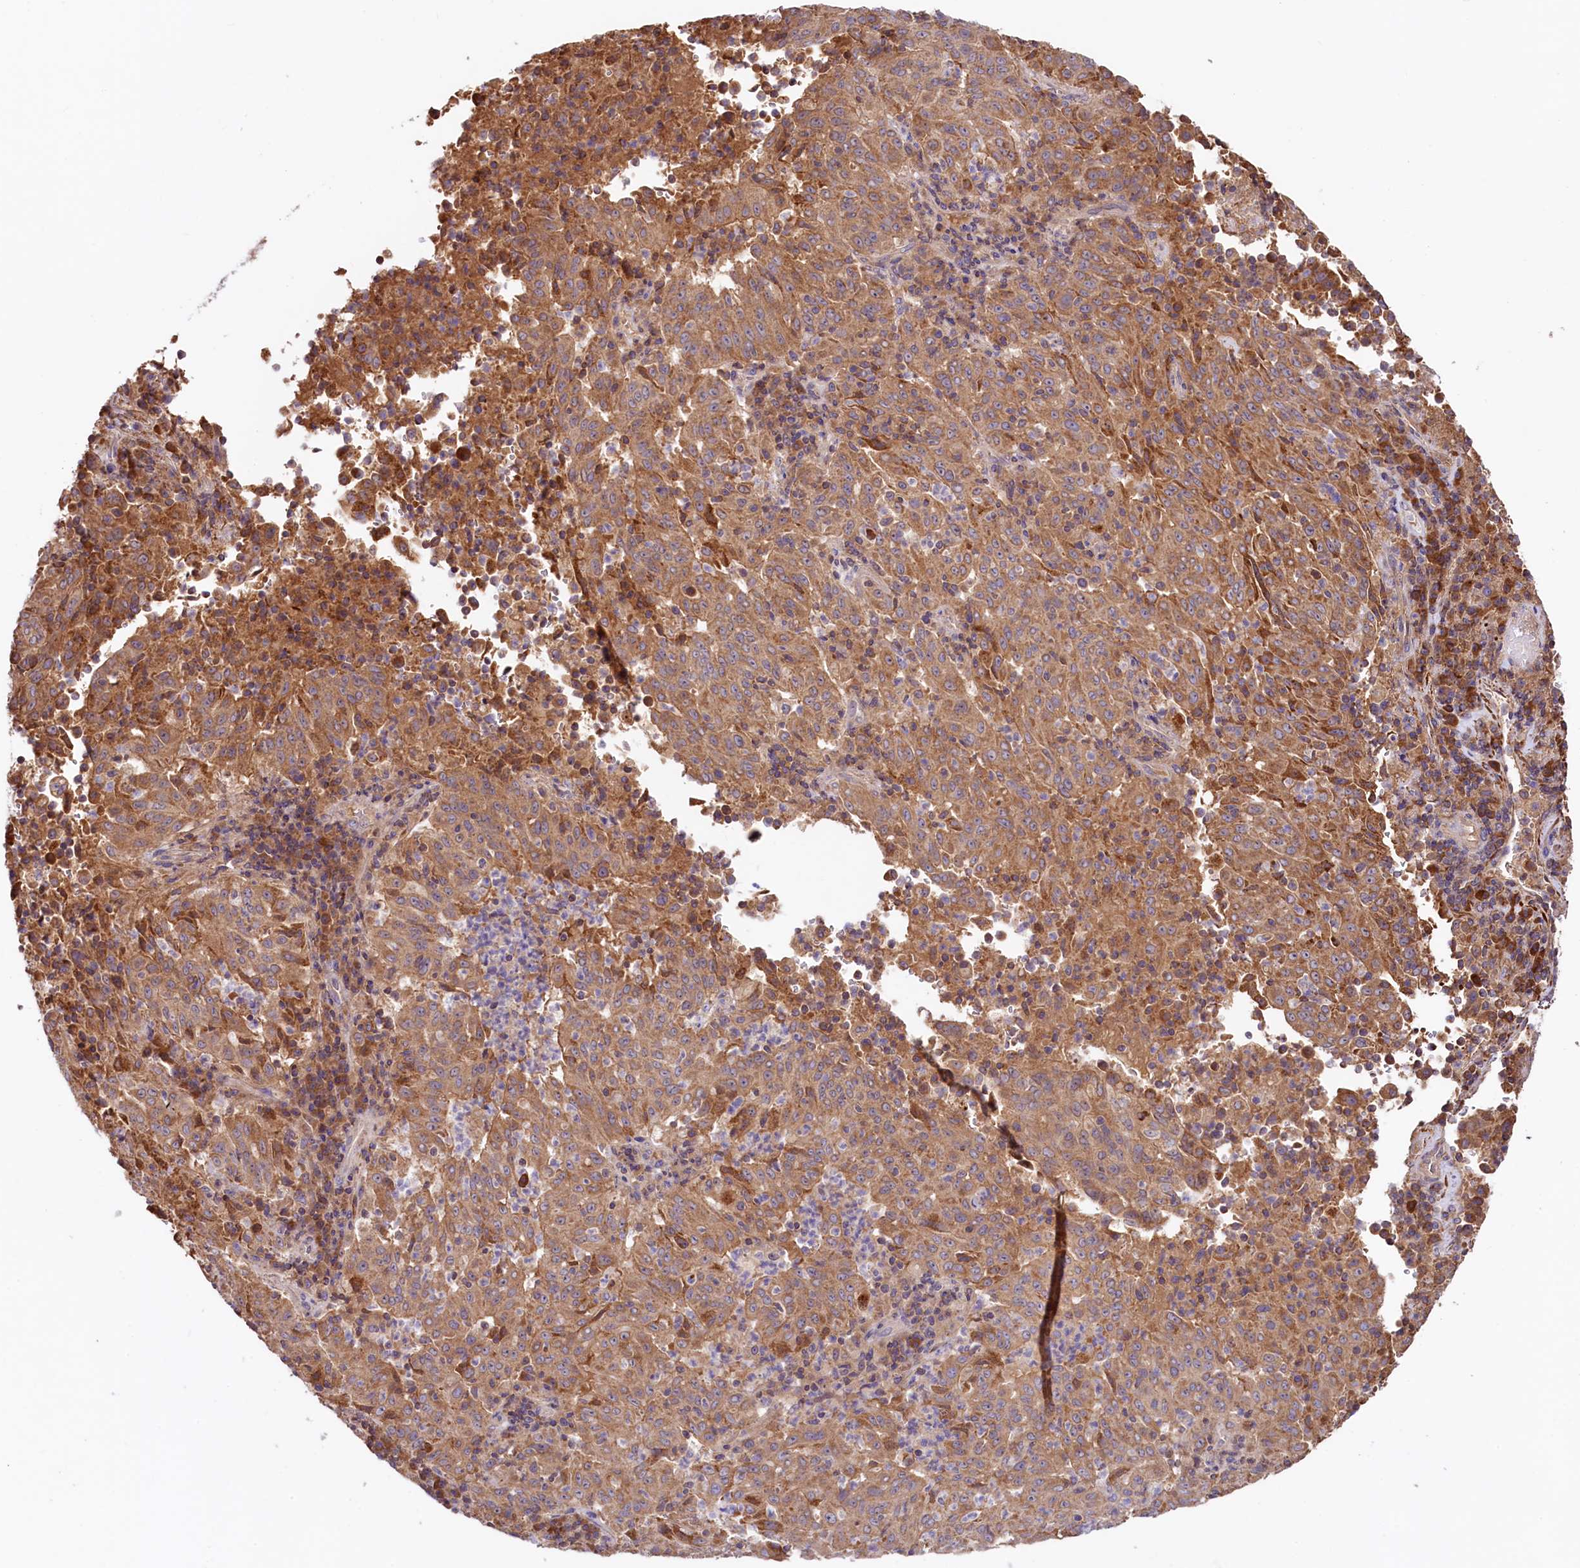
{"staining": {"intensity": "moderate", "quantity": ">75%", "location": "cytoplasmic/membranous"}, "tissue": "pancreatic cancer", "cell_type": "Tumor cells", "image_type": "cancer", "snomed": [{"axis": "morphology", "description": "Adenocarcinoma, NOS"}, {"axis": "topography", "description": "Pancreas"}], "caption": "Approximately >75% of tumor cells in human pancreatic cancer (adenocarcinoma) demonstrate moderate cytoplasmic/membranous protein expression as visualized by brown immunohistochemical staining.", "gene": "CIAO3", "patient": {"sex": "male", "age": 63}}